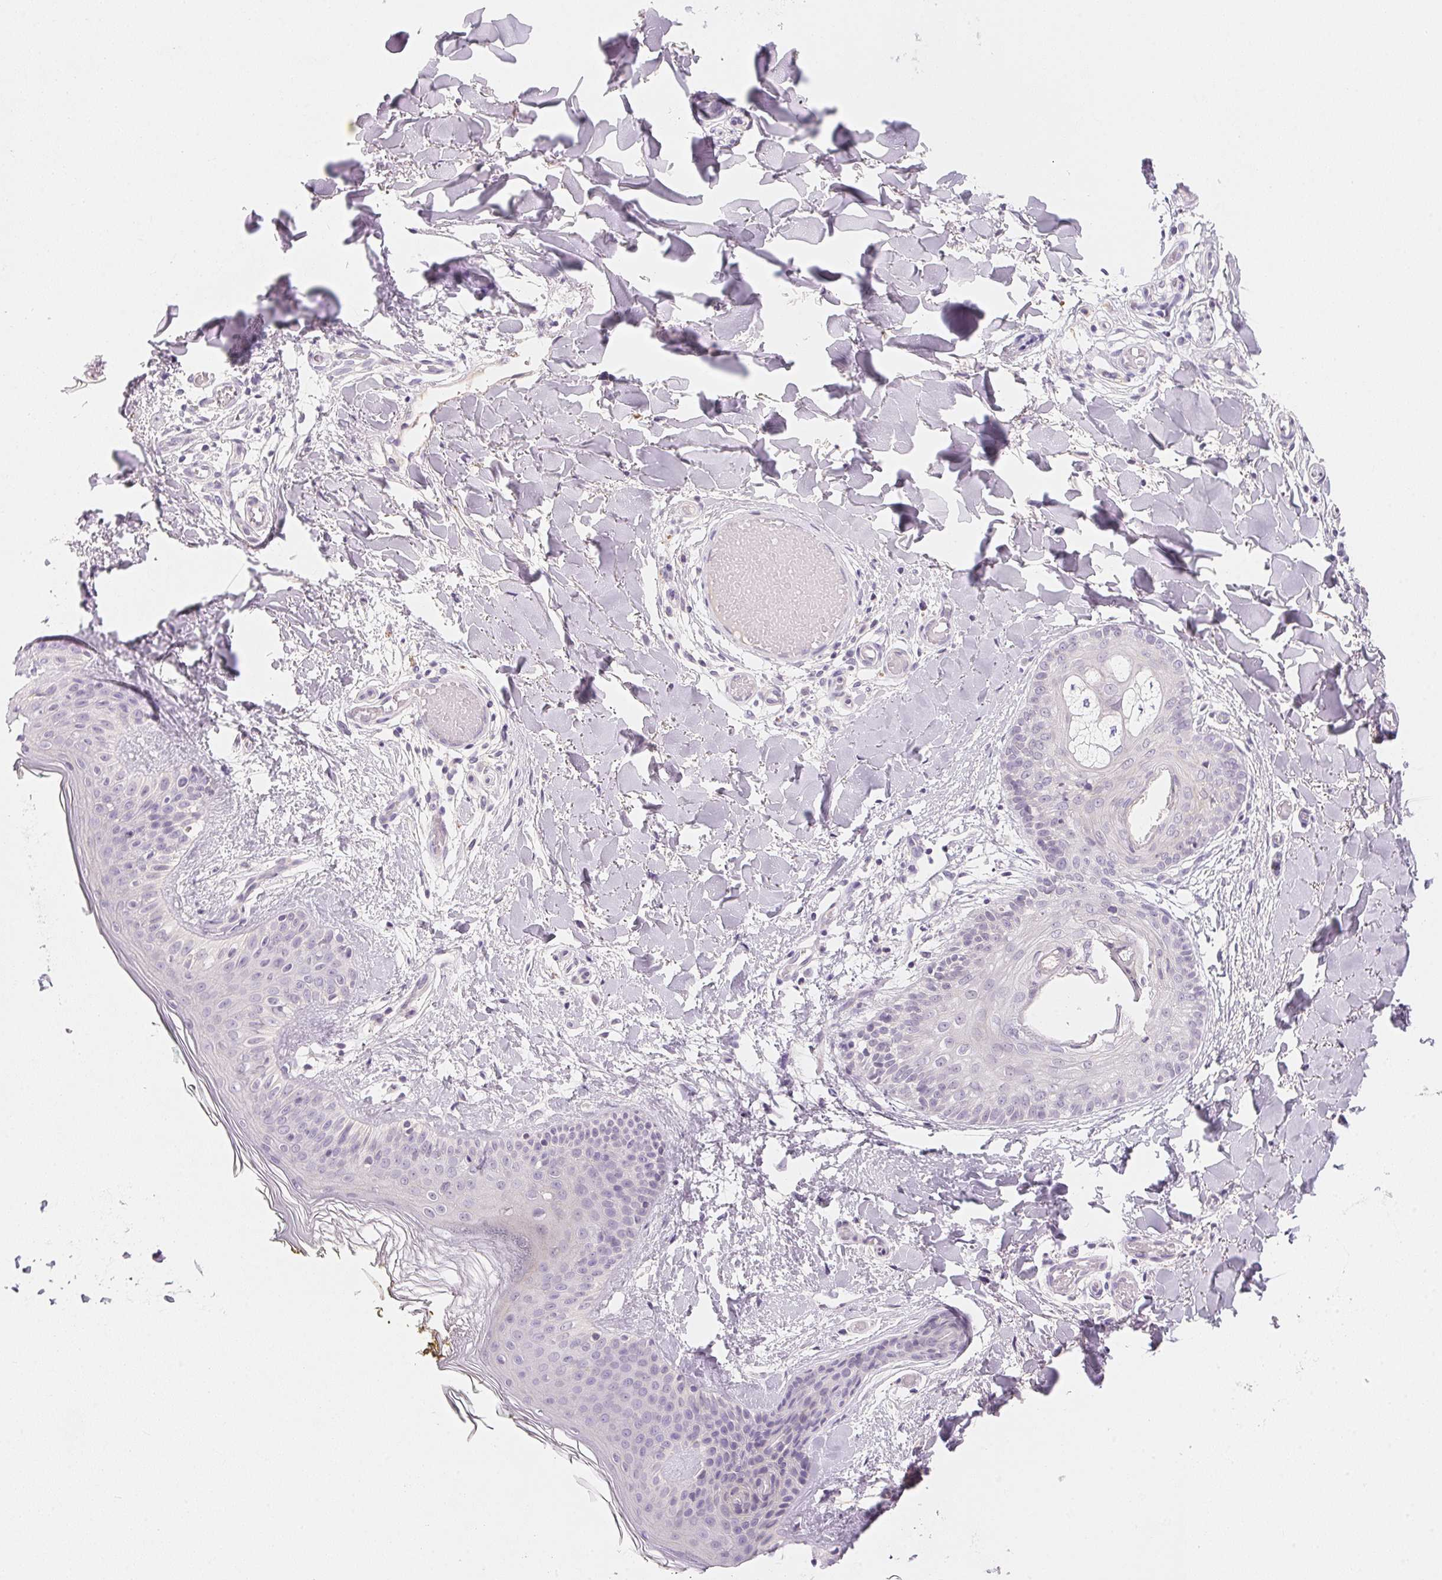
{"staining": {"intensity": "negative", "quantity": "none", "location": "none"}, "tissue": "skin", "cell_type": "Fibroblasts", "image_type": "normal", "snomed": [{"axis": "morphology", "description": "Normal tissue, NOS"}, {"axis": "topography", "description": "Skin"}], "caption": "IHC of unremarkable skin exhibits no staining in fibroblasts. Brightfield microscopy of IHC stained with DAB (3,3'-diaminobenzidine) (brown) and hematoxylin (blue), captured at high magnification.", "gene": "MCOLN3", "patient": {"sex": "female", "age": 34}}